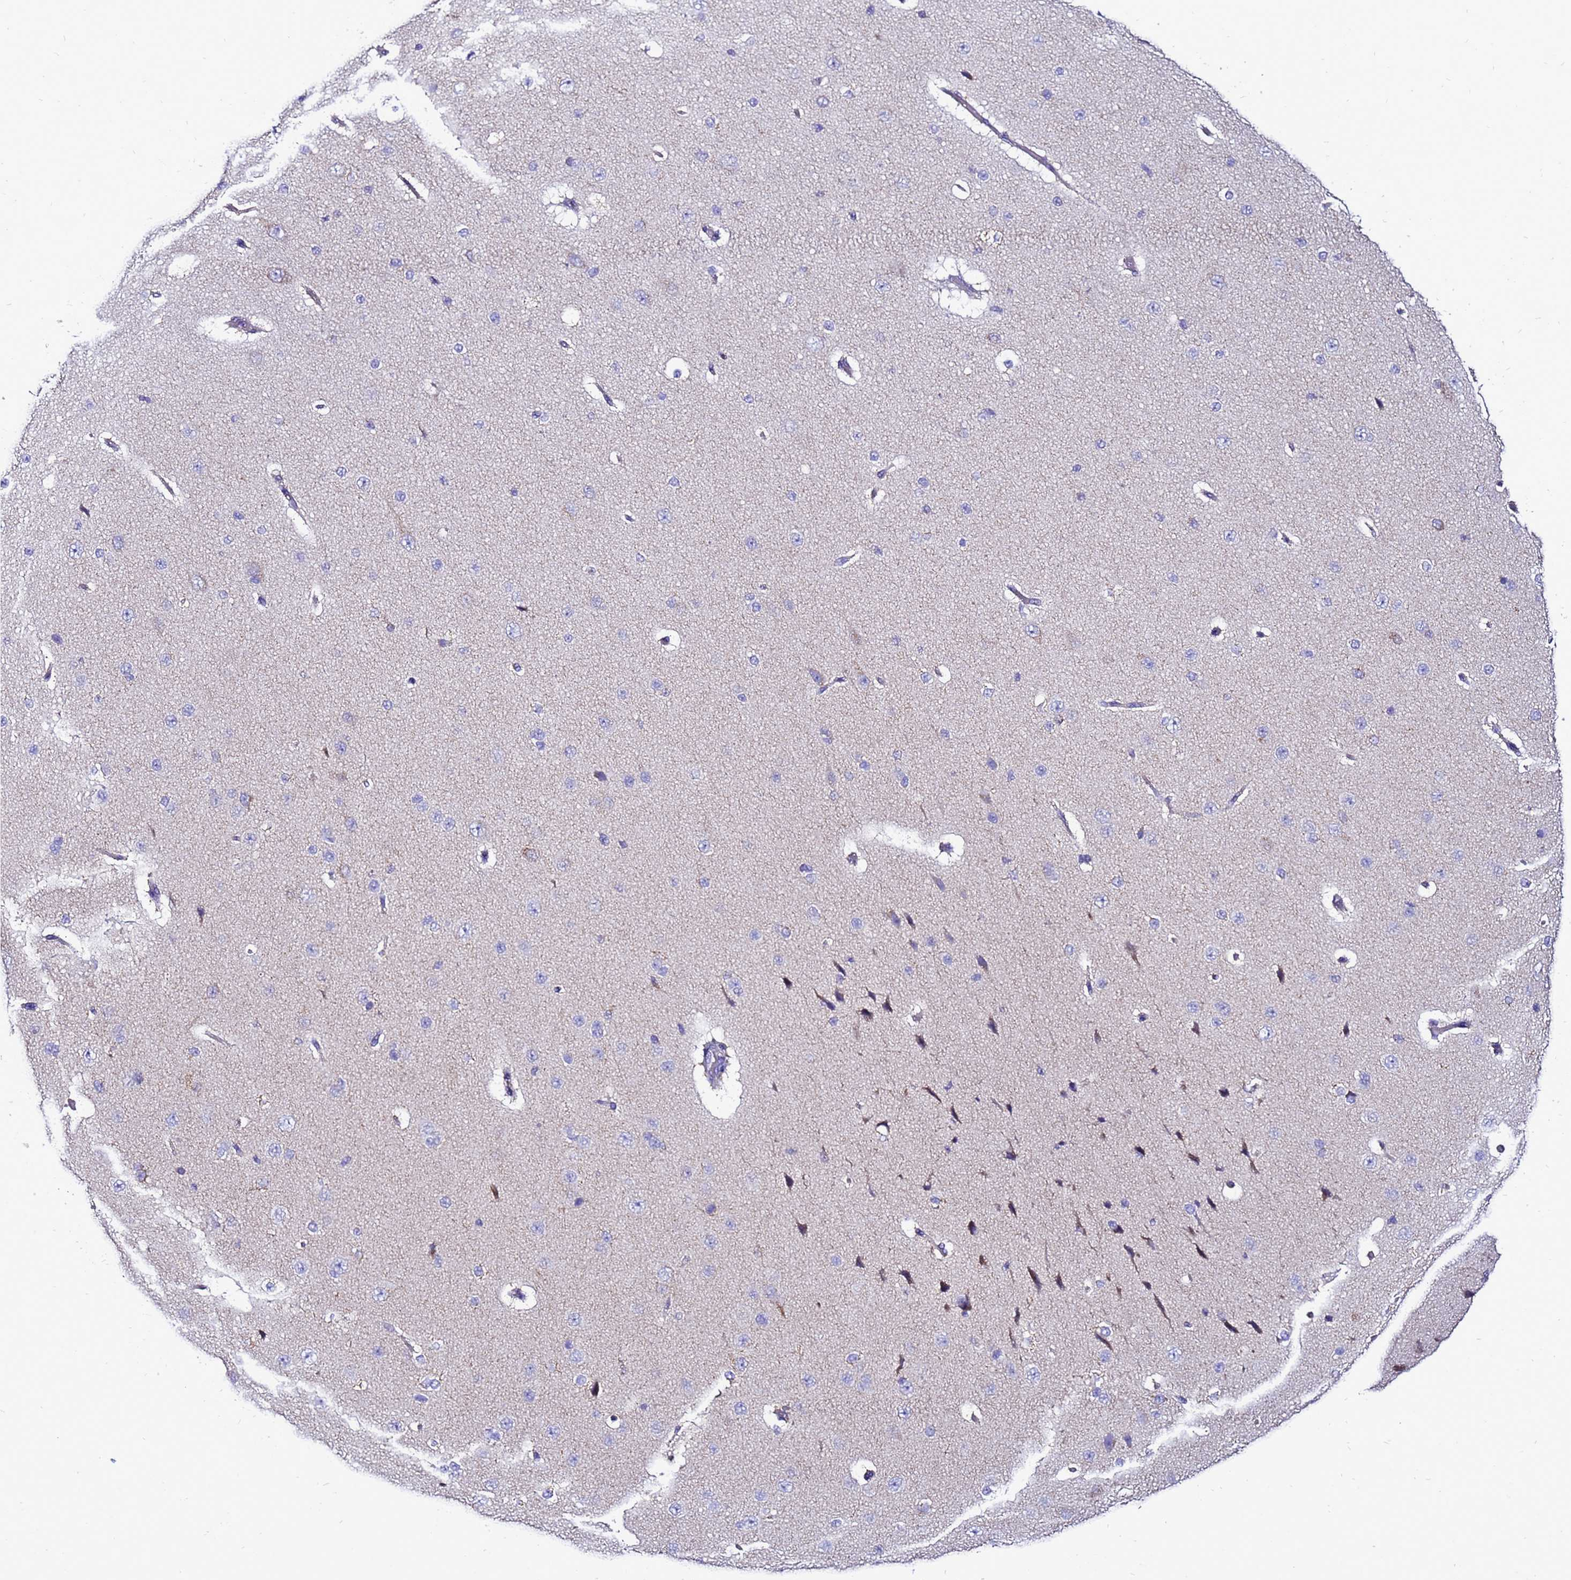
{"staining": {"intensity": "negative", "quantity": "none", "location": "none"}, "tissue": "cerebral cortex", "cell_type": "Endothelial cells", "image_type": "normal", "snomed": [{"axis": "morphology", "description": "Normal tissue, NOS"}, {"axis": "morphology", "description": "Developmental malformation"}, {"axis": "topography", "description": "Cerebral cortex"}], "caption": "Histopathology image shows no significant protein positivity in endothelial cells of normal cerebral cortex. The staining is performed using DAB brown chromogen with nuclei counter-stained in using hematoxylin.", "gene": "HIGD2A", "patient": {"sex": "female", "age": 30}}